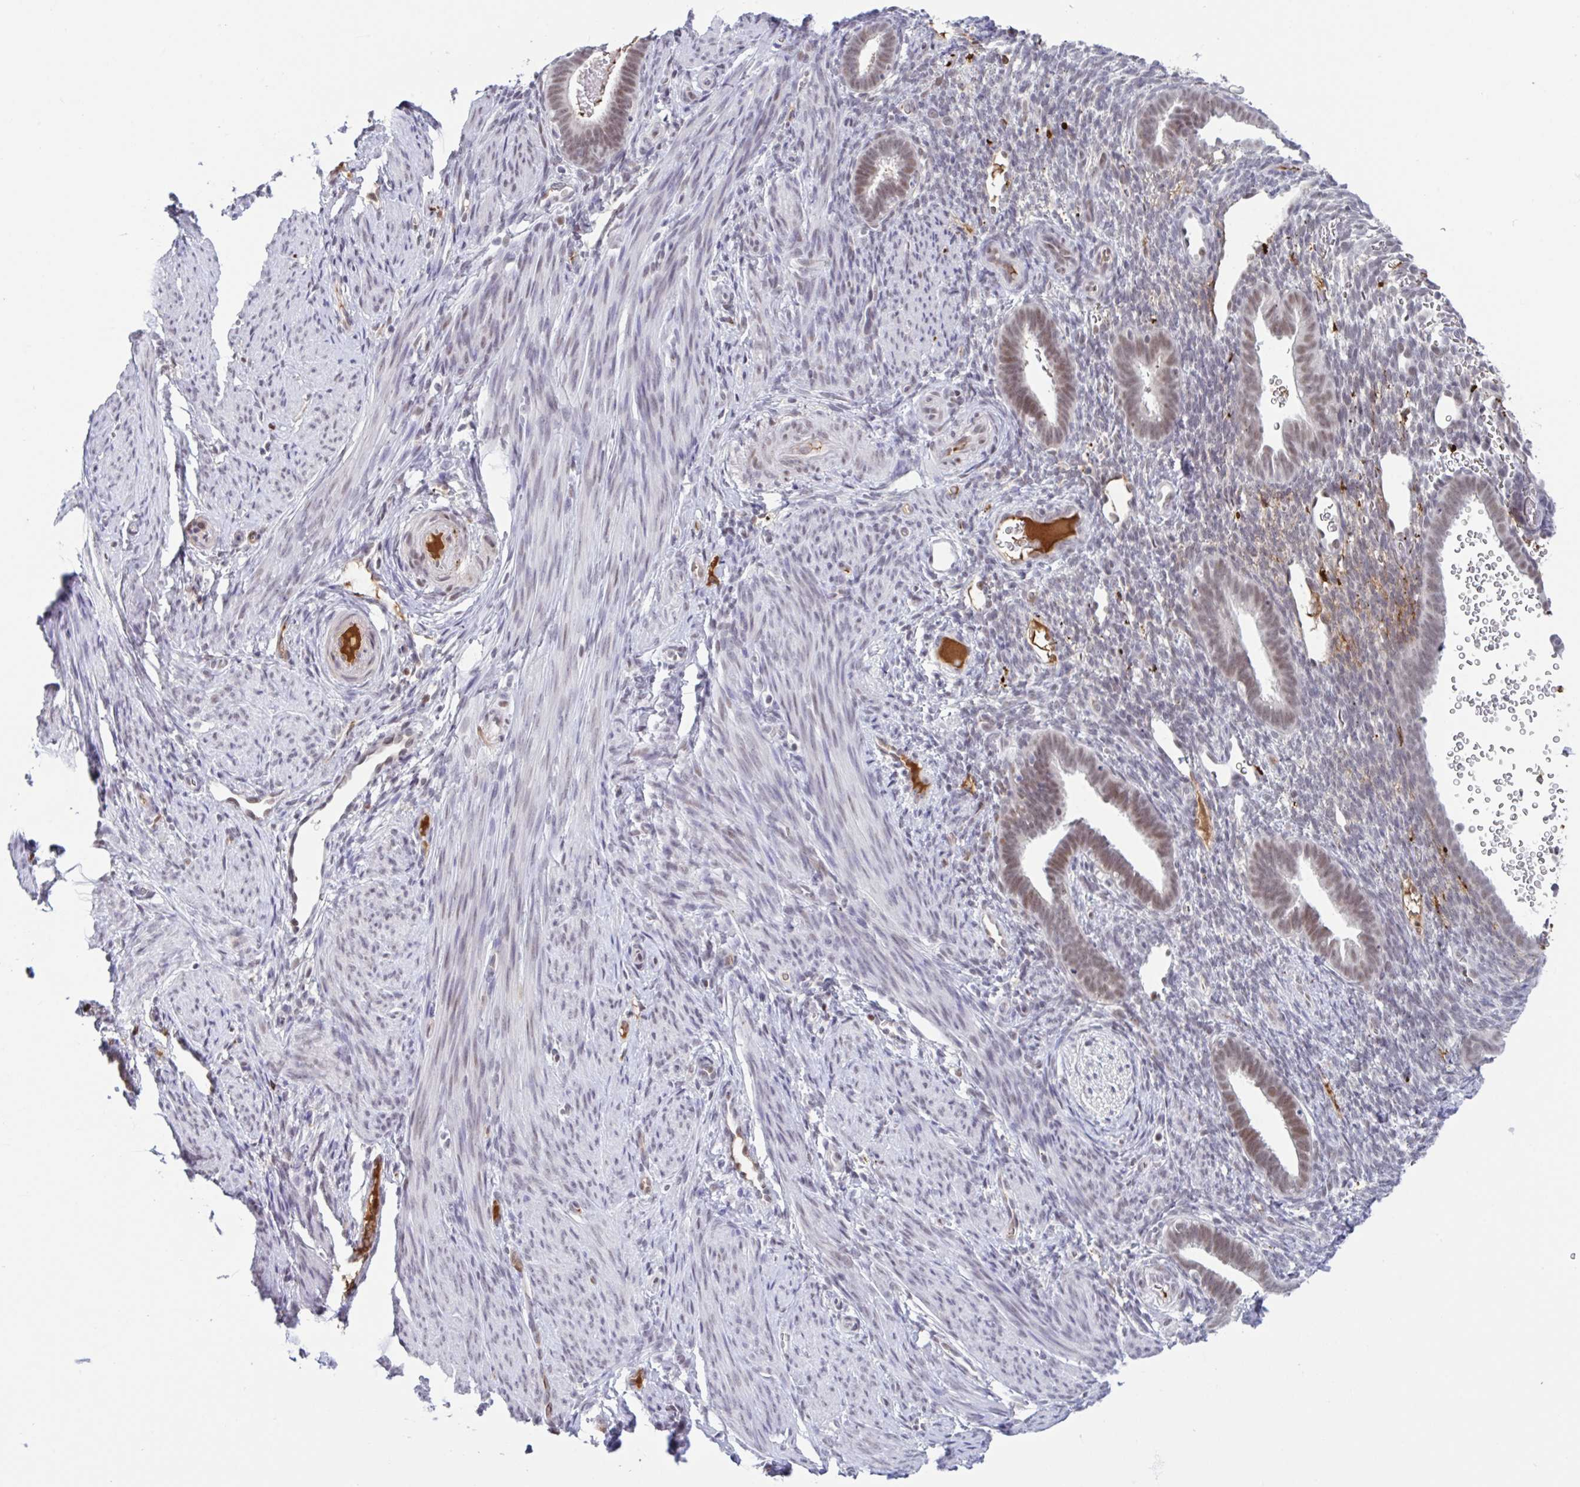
{"staining": {"intensity": "negative", "quantity": "none", "location": "none"}, "tissue": "endometrium", "cell_type": "Cells in endometrial stroma", "image_type": "normal", "snomed": [{"axis": "morphology", "description": "Normal tissue, NOS"}, {"axis": "topography", "description": "Endometrium"}], "caption": "Cells in endometrial stroma are negative for protein expression in normal human endometrium. (Immunohistochemistry (ihc), brightfield microscopy, high magnification).", "gene": "PLG", "patient": {"sex": "female", "age": 34}}